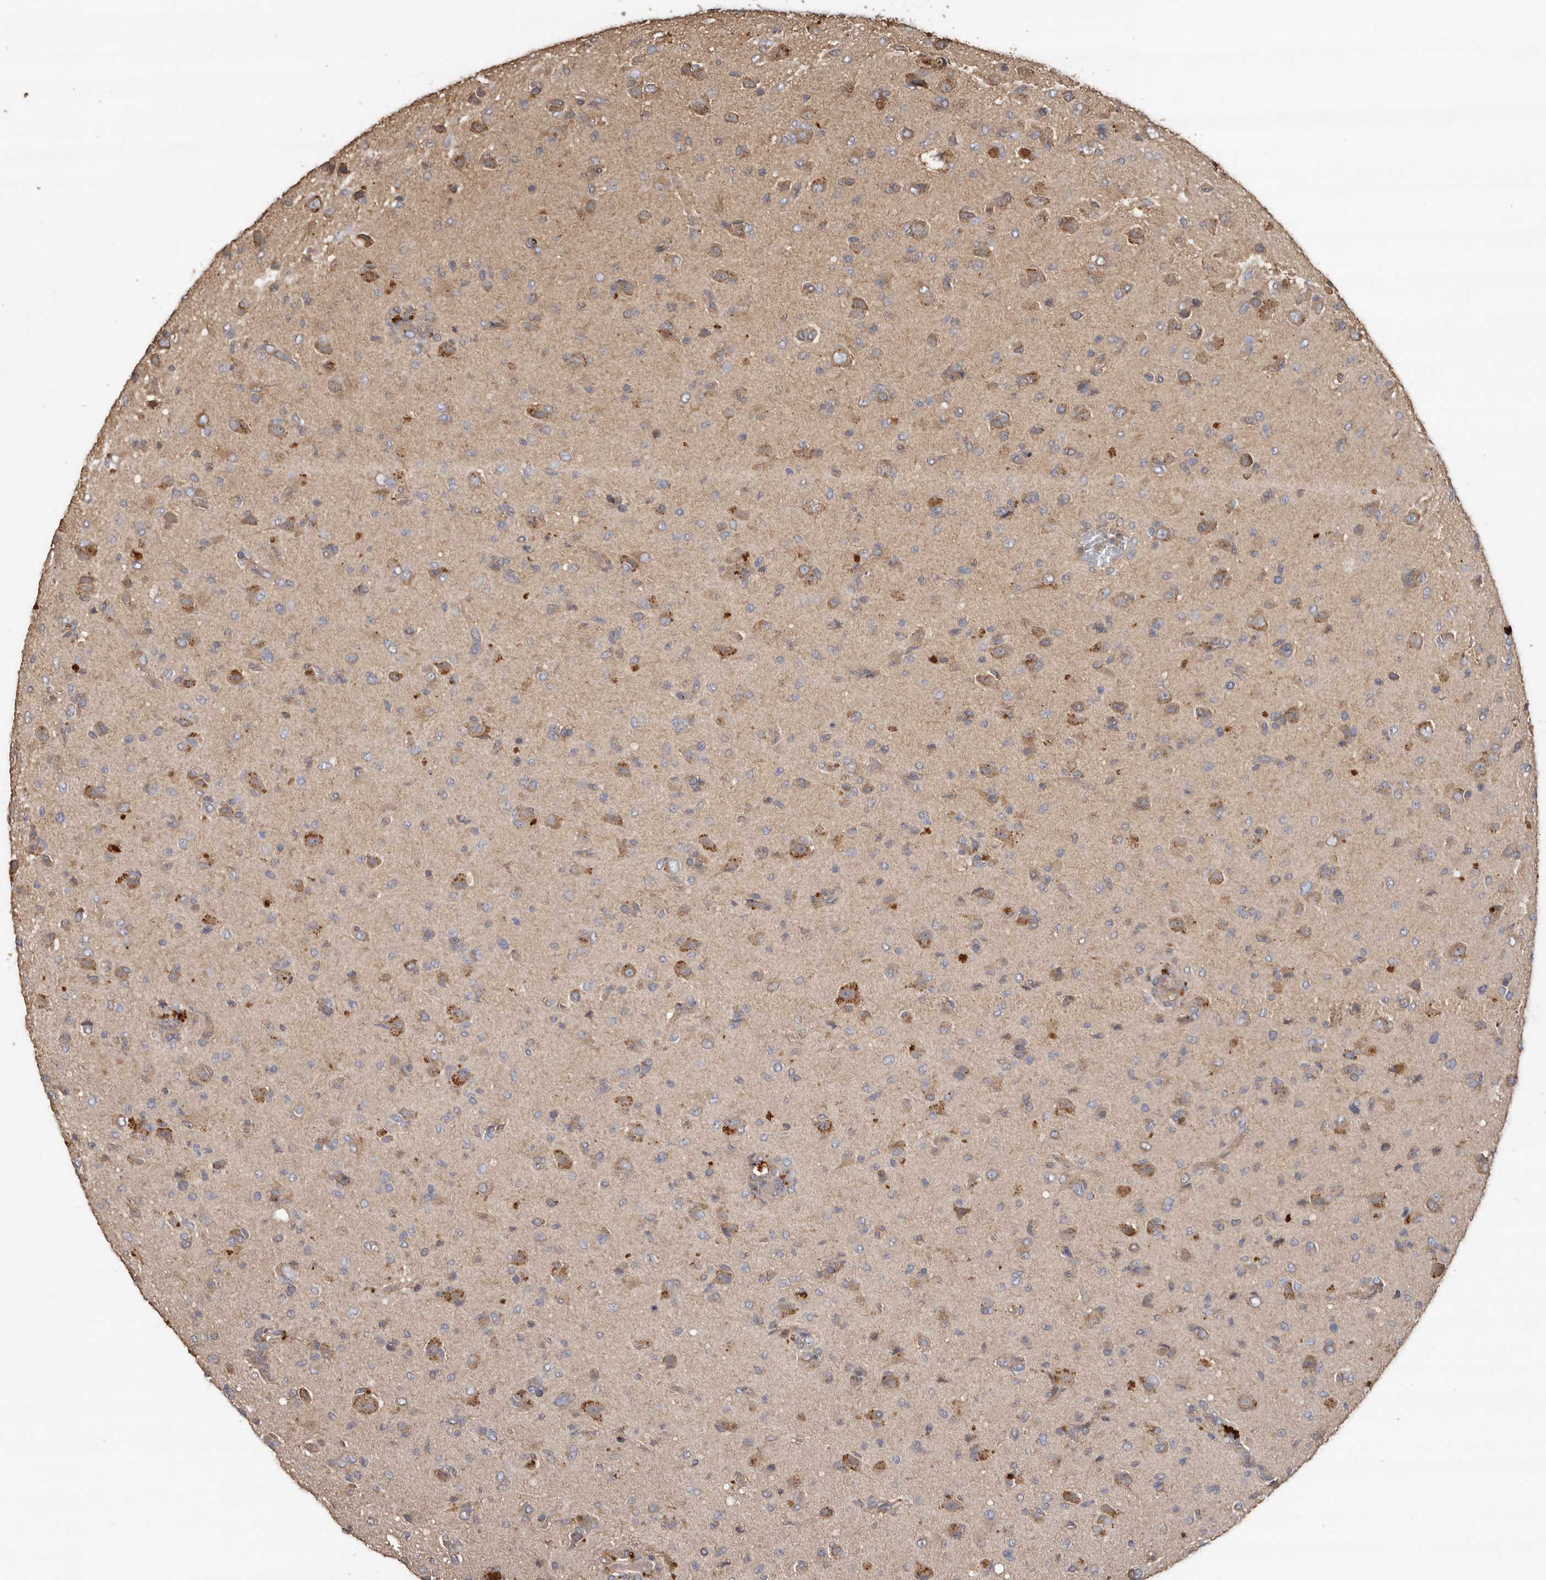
{"staining": {"intensity": "moderate", "quantity": "<25%", "location": "cytoplasmic/membranous"}, "tissue": "glioma", "cell_type": "Tumor cells", "image_type": "cancer", "snomed": [{"axis": "morphology", "description": "Glioma, malignant, High grade"}, {"axis": "topography", "description": "Brain"}], "caption": "Immunohistochemical staining of glioma demonstrates moderate cytoplasmic/membranous protein expression in approximately <25% of tumor cells. The protein of interest is shown in brown color, while the nuclei are stained blue.", "gene": "FLCN", "patient": {"sex": "female", "age": 57}}